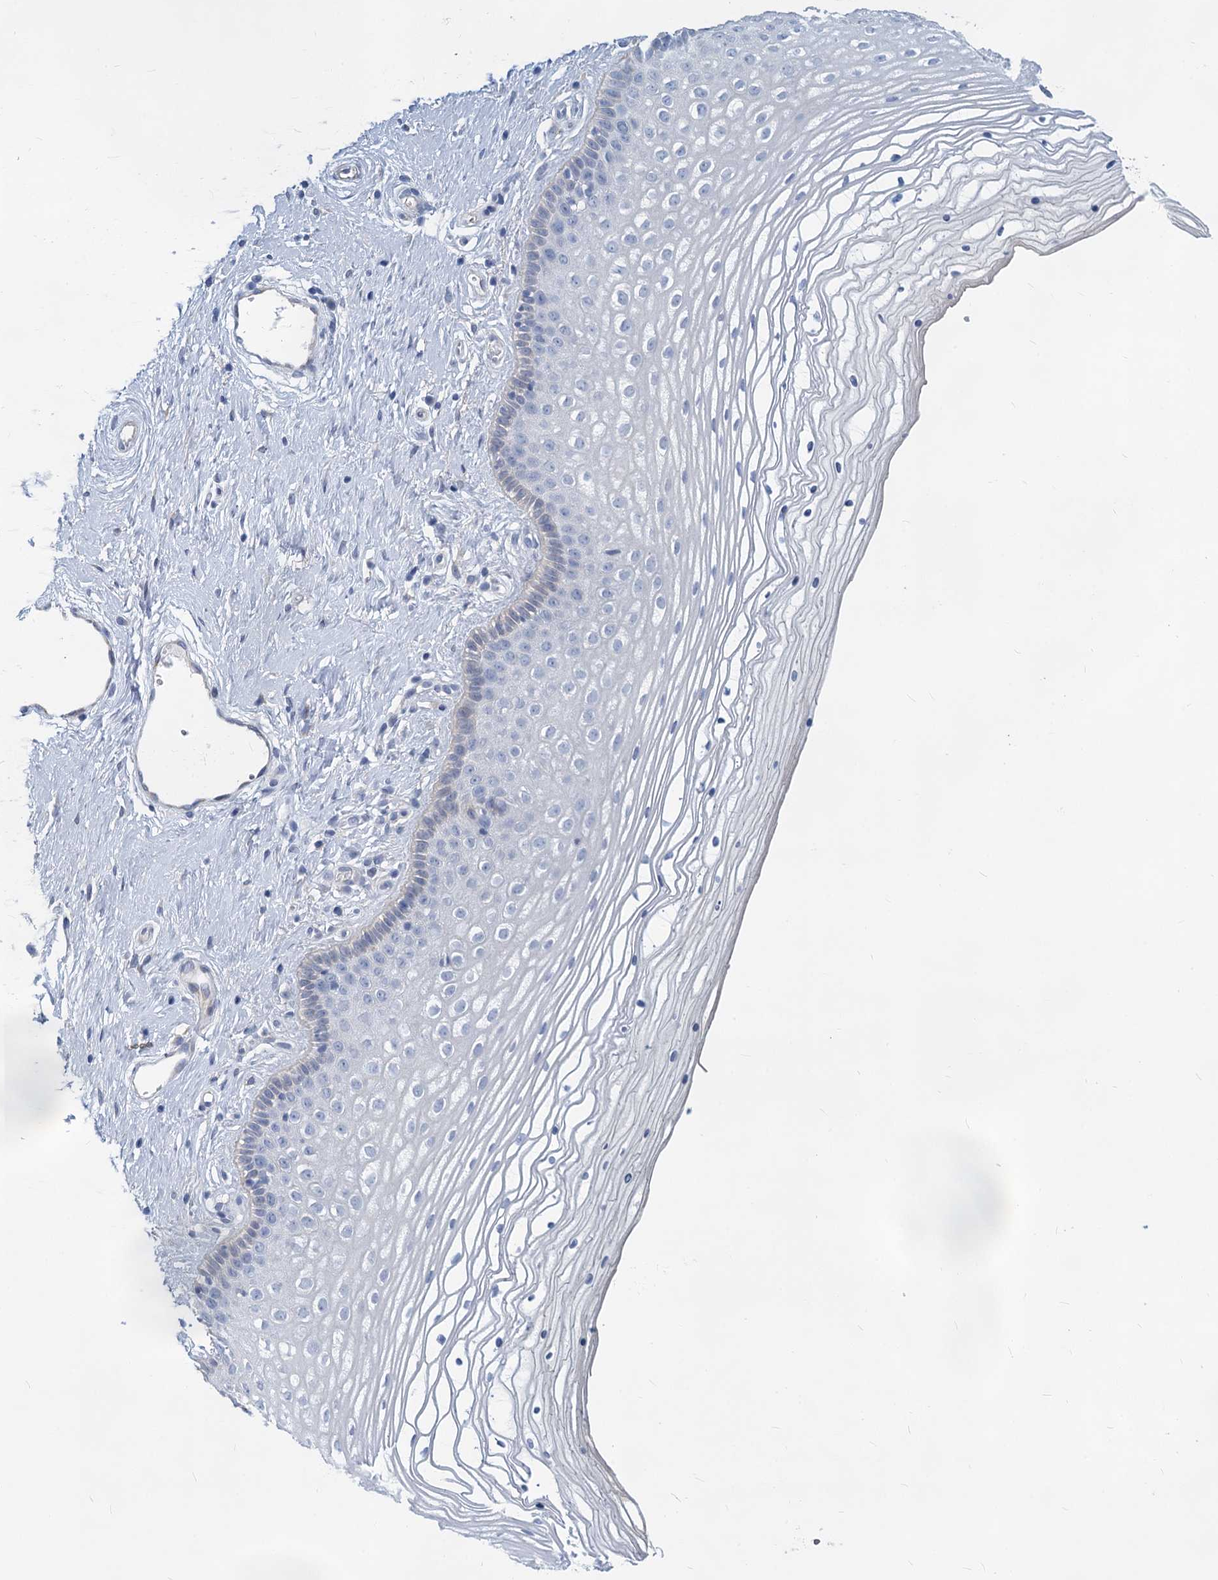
{"staining": {"intensity": "negative", "quantity": "none", "location": "none"}, "tissue": "vagina", "cell_type": "Squamous epithelial cells", "image_type": "normal", "snomed": [{"axis": "morphology", "description": "Normal tissue, NOS"}, {"axis": "topography", "description": "Vagina"}], "caption": "DAB (3,3'-diaminobenzidine) immunohistochemical staining of normal vagina shows no significant expression in squamous epithelial cells.", "gene": "GSTM3", "patient": {"sex": "female", "age": 46}}